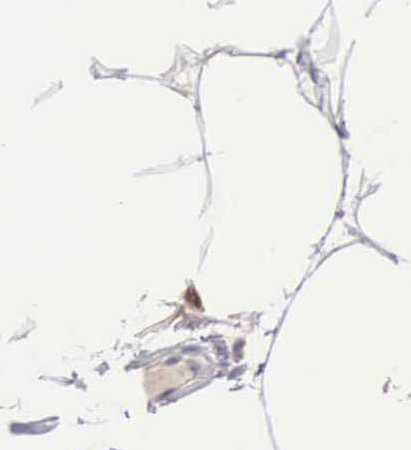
{"staining": {"intensity": "negative", "quantity": "none", "location": "none"}, "tissue": "adipose tissue", "cell_type": "Adipocytes", "image_type": "normal", "snomed": [{"axis": "morphology", "description": "Normal tissue, NOS"}, {"axis": "morphology", "description": "Duct carcinoma"}, {"axis": "topography", "description": "Breast"}, {"axis": "topography", "description": "Adipose tissue"}], "caption": "The immunohistochemistry (IHC) histopathology image has no significant staining in adipocytes of adipose tissue.", "gene": "CSTA", "patient": {"sex": "female", "age": 37}}